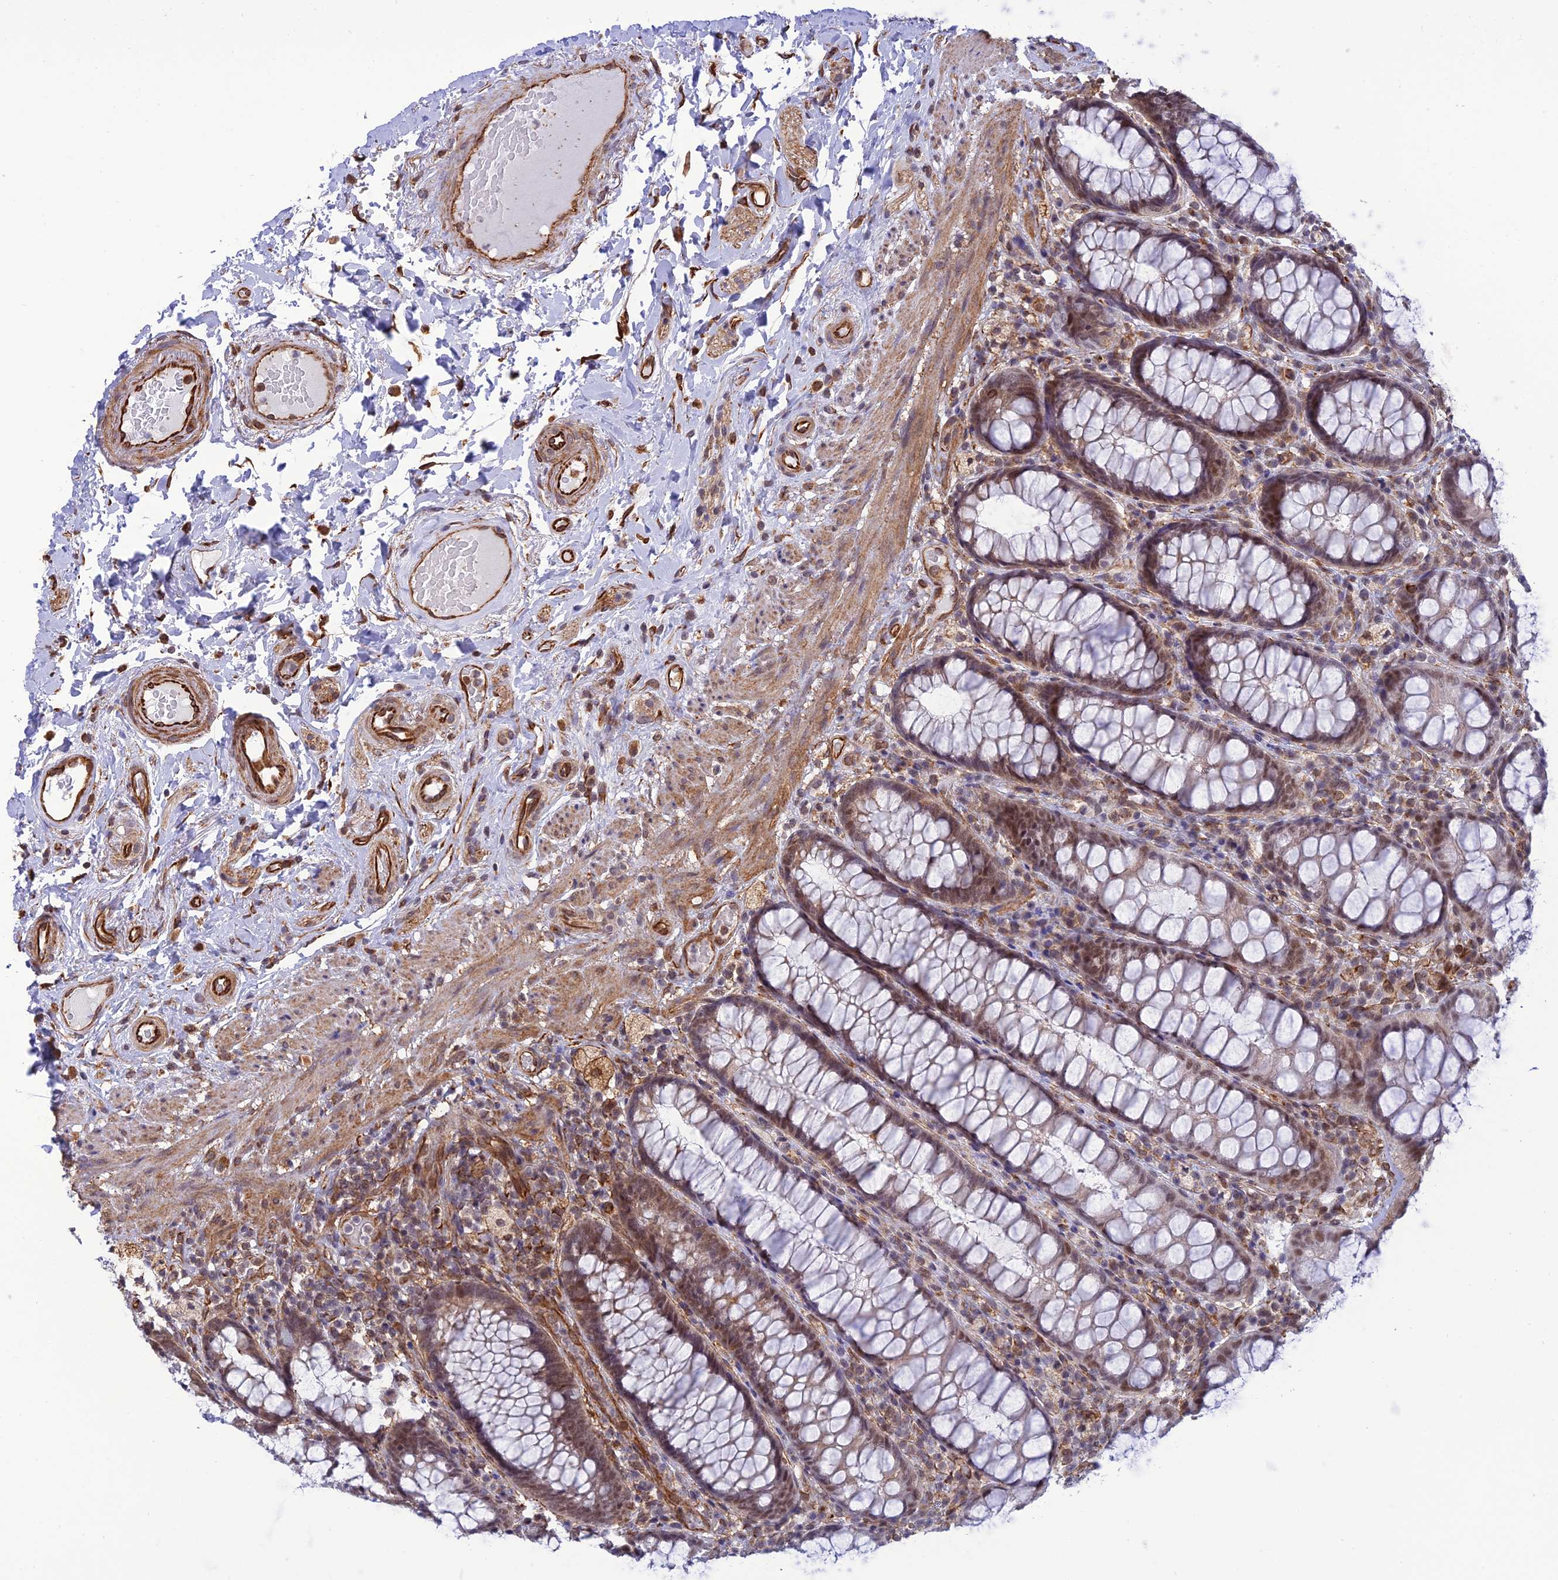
{"staining": {"intensity": "weak", "quantity": ">75%", "location": "cytoplasmic/membranous,nuclear"}, "tissue": "rectum", "cell_type": "Glandular cells", "image_type": "normal", "snomed": [{"axis": "morphology", "description": "Normal tissue, NOS"}, {"axis": "topography", "description": "Rectum"}], "caption": "Immunohistochemistry of benign human rectum demonstrates low levels of weak cytoplasmic/membranous,nuclear expression in about >75% of glandular cells. (brown staining indicates protein expression, while blue staining denotes nuclei).", "gene": "PAGR1", "patient": {"sex": "male", "age": 83}}